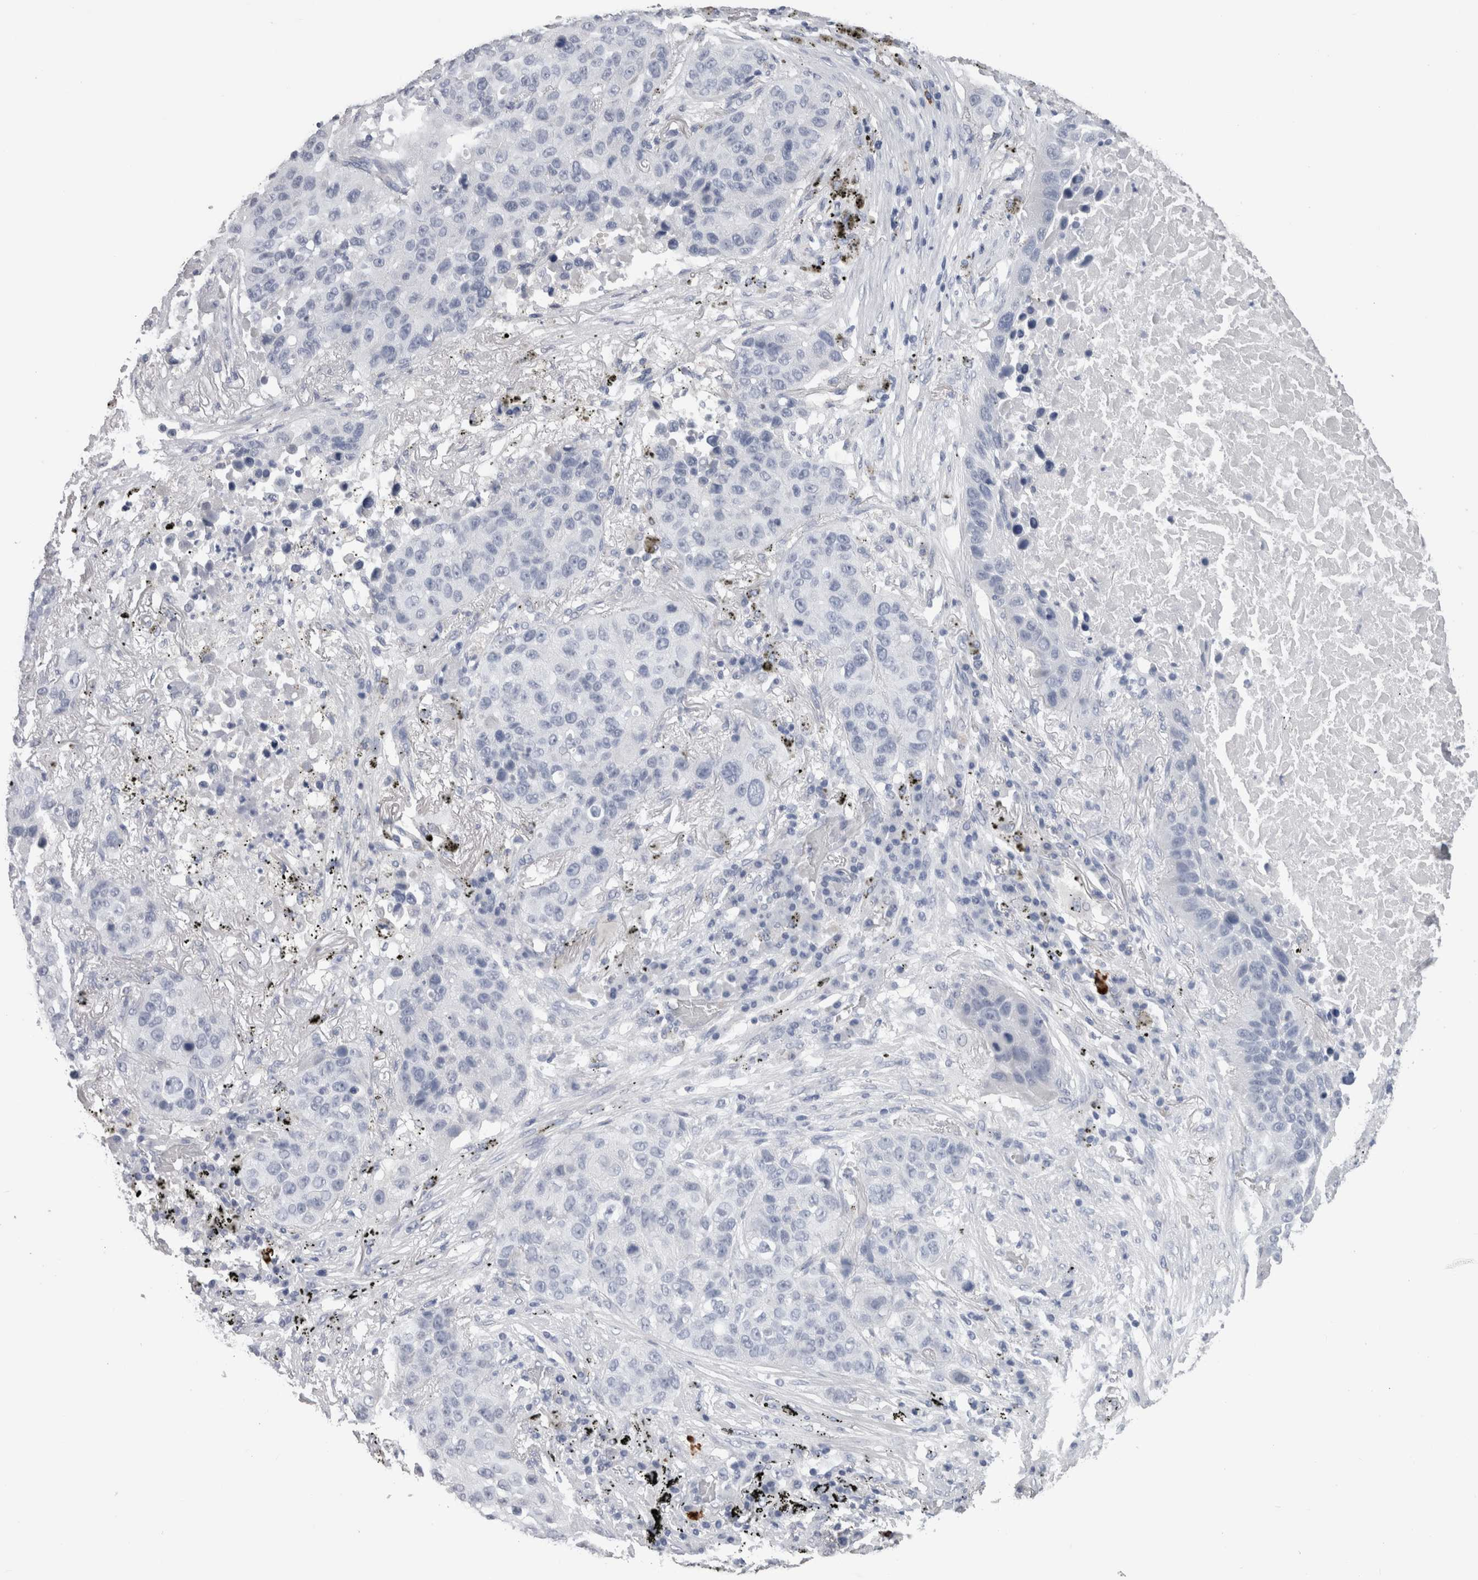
{"staining": {"intensity": "negative", "quantity": "none", "location": "none"}, "tissue": "lung cancer", "cell_type": "Tumor cells", "image_type": "cancer", "snomed": [{"axis": "morphology", "description": "Squamous cell carcinoma, NOS"}, {"axis": "topography", "description": "Lung"}], "caption": "An image of lung cancer (squamous cell carcinoma) stained for a protein exhibits no brown staining in tumor cells.", "gene": "CA8", "patient": {"sex": "male", "age": 57}}